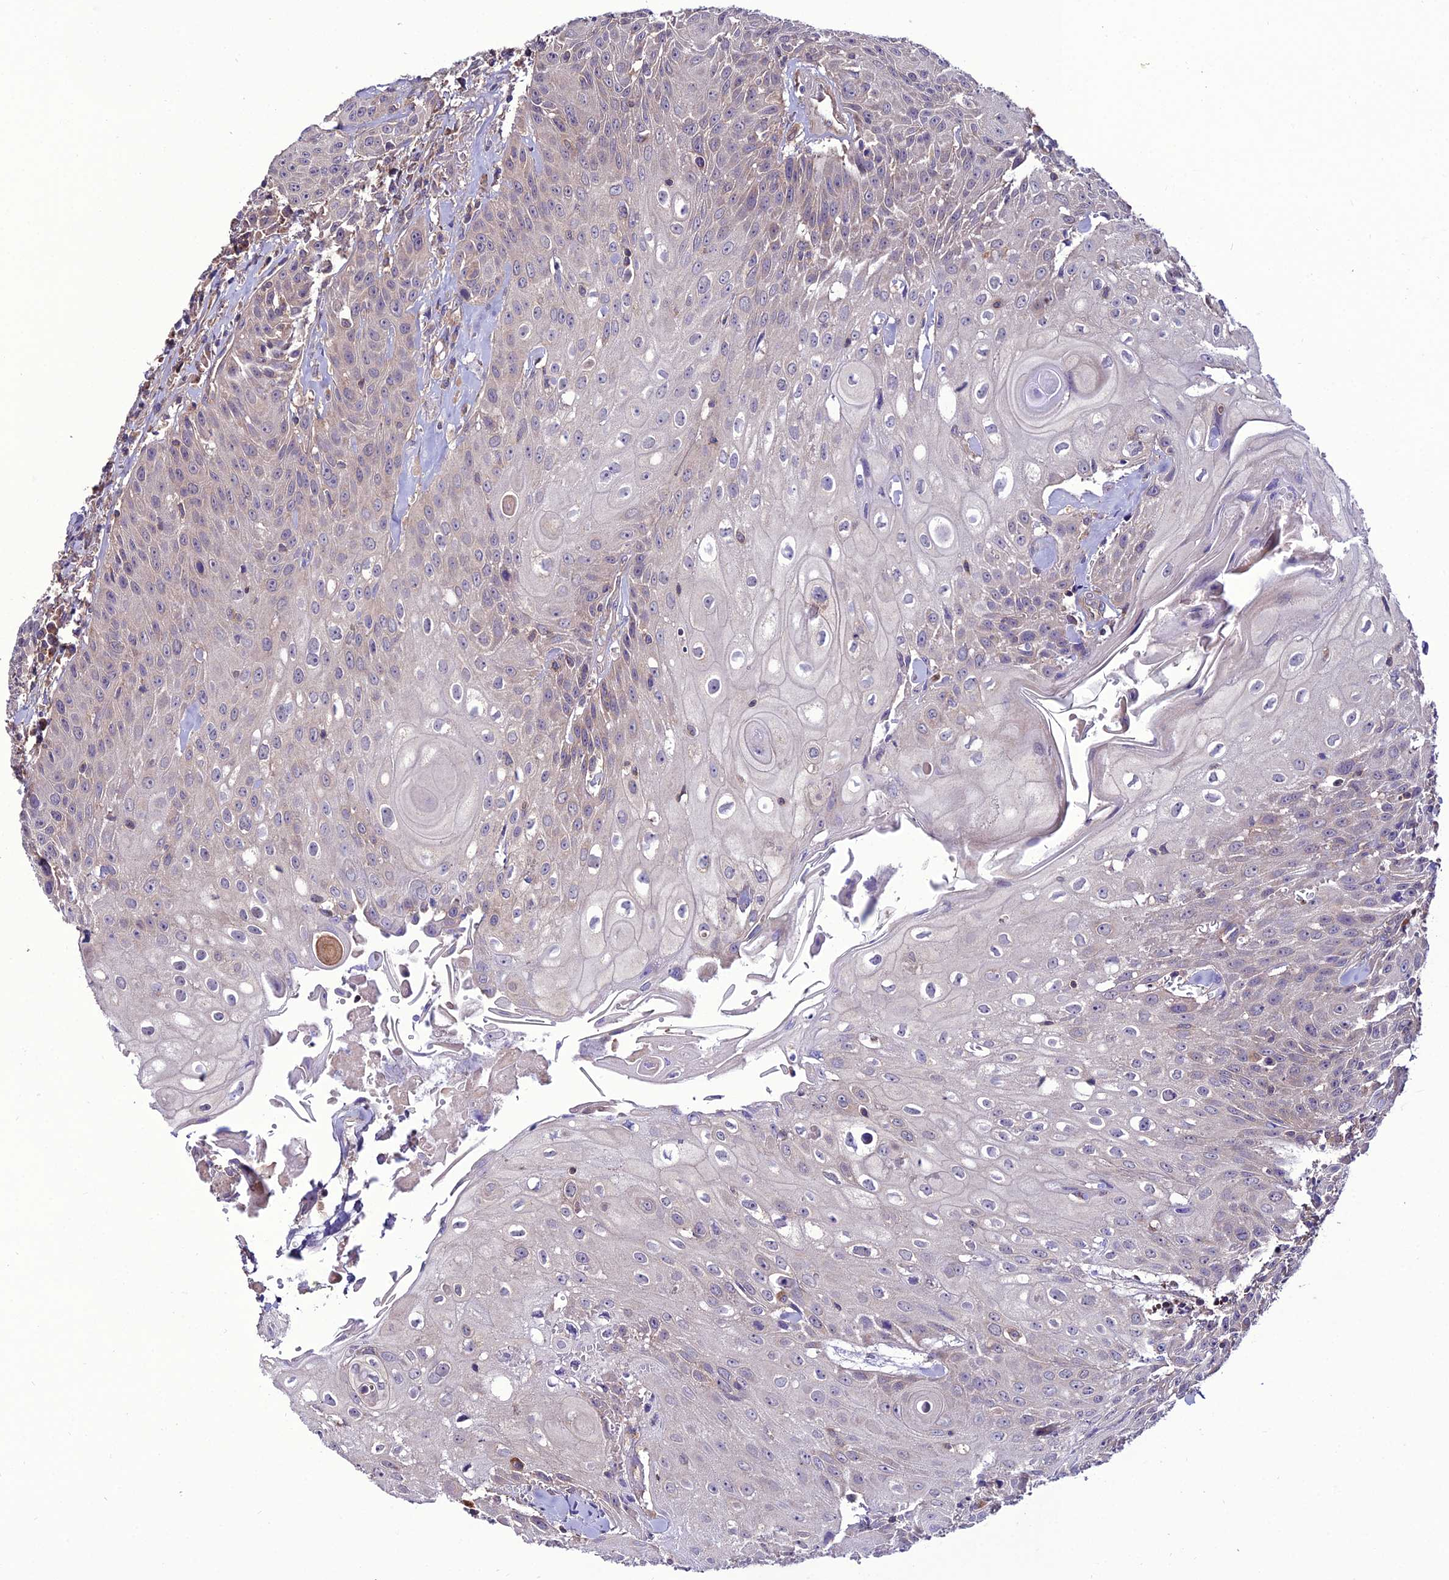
{"staining": {"intensity": "negative", "quantity": "none", "location": "none"}, "tissue": "head and neck cancer", "cell_type": "Tumor cells", "image_type": "cancer", "snomed": [{"axis": "morphology", "description": "Squamous cell carcinoma, NOS"}, {"axis": "topography", "description": "Oral tissue"}, {"axis": "topography", "description": "Head-Neck"}], "caption": "The histopathology image shows no significant staining in tumor cells of head and neck cancer (squamous cell carcinoma).", "gene": "PPIL3", "patient": {"sex": "female", "age": 82}}